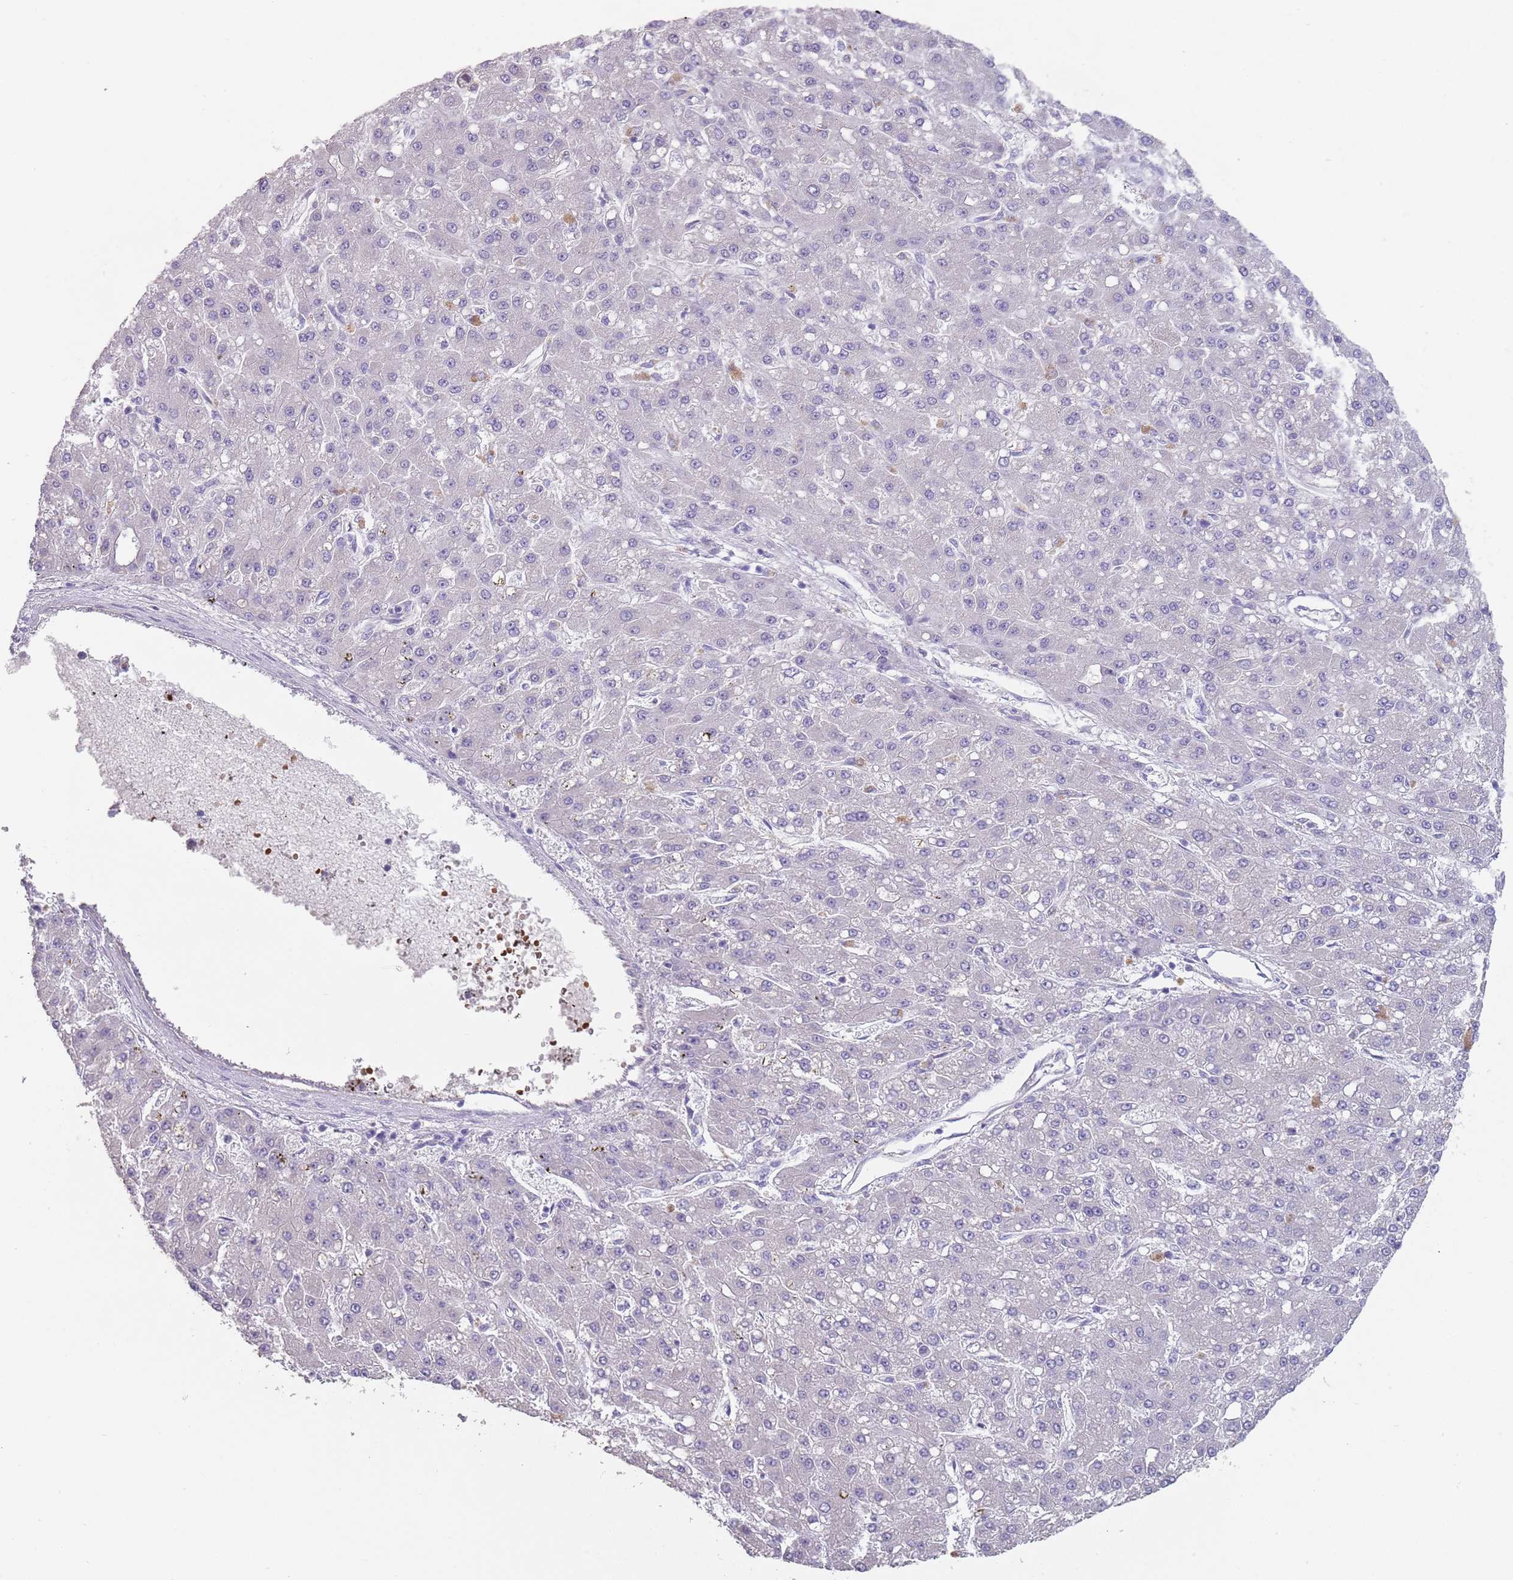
{"staining": {"intensity": "negative", "quantity": "none", "location": "none"}, "tissue": "liver cancer", "cell_type": "Tumor cells", "image_type": "cancer", "snomed": [{"axis": "morphology", "description": "Carcinoma, Hepatocellular, NOS"}, {"axis": "topography", "description": "Liver"}], "caption": "Tumor cells are negative for brown protein staining in liver cancer.", "gene": "TMEM251", "patient": {"sex": "male", "age": 67}}